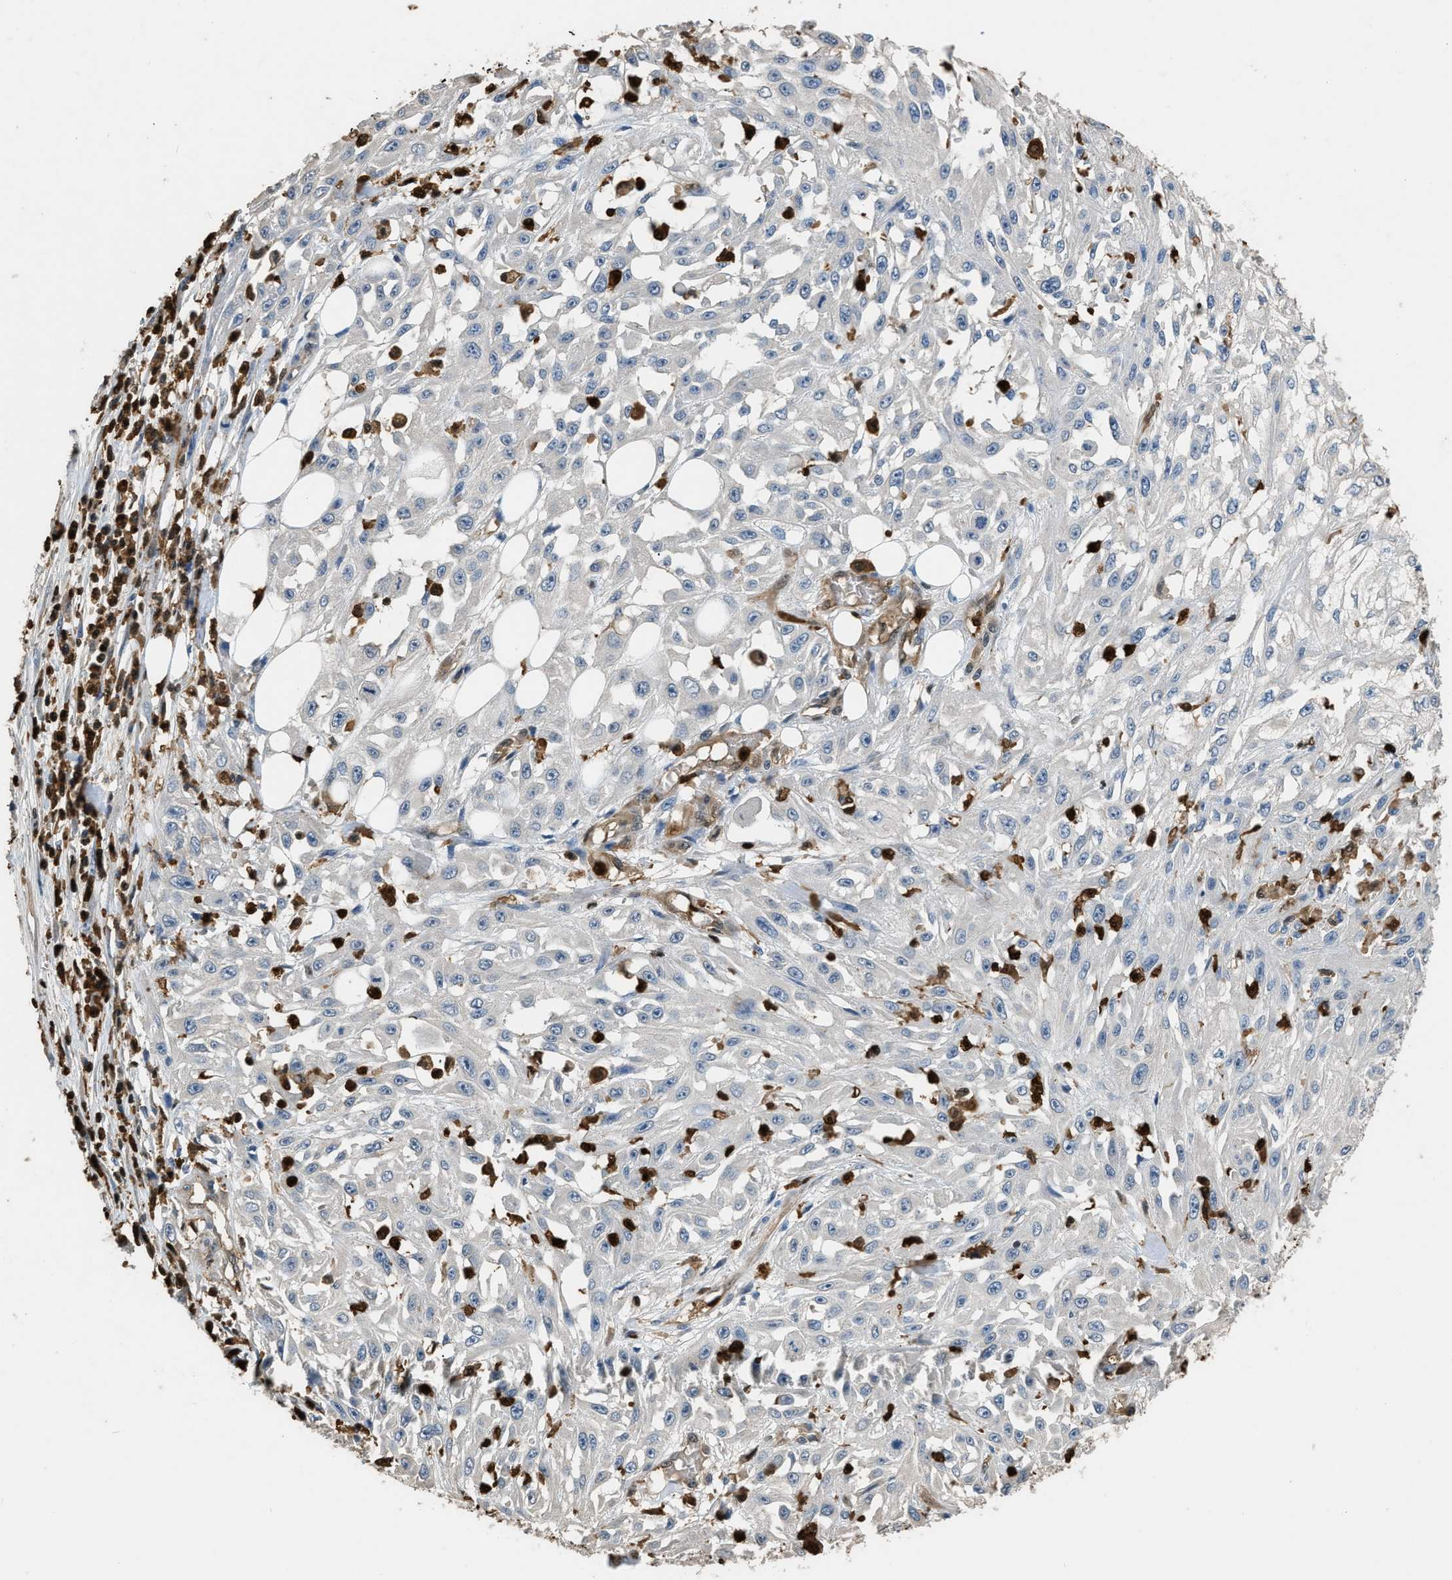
{"staining": {"intensity": "negative", "quantity": "none", "location": "none"}, "tissue": "skin cancer", "cell_type": "Tumor cells", "image_type": "cancer", "snomed": [{"axis": "morphology", "description": "Squamous cell carcinoma, NOS"}, {"axis": "morphology", "description": "Squamous cell carcinoma, metastatic, NOS"}, {"axis": "topography", "description": "Skin"}, {"axis": "topography", "description": "Lymph node"}], "caption": "High magnification brightfield microscopy of skin cancer stained with DAB (brown) and counterstained with hematoxylin (blue): tumor cells show no significant positivity.", "gene": "ARHGDIB", "patient": {"sex": "male", "age": 75}}